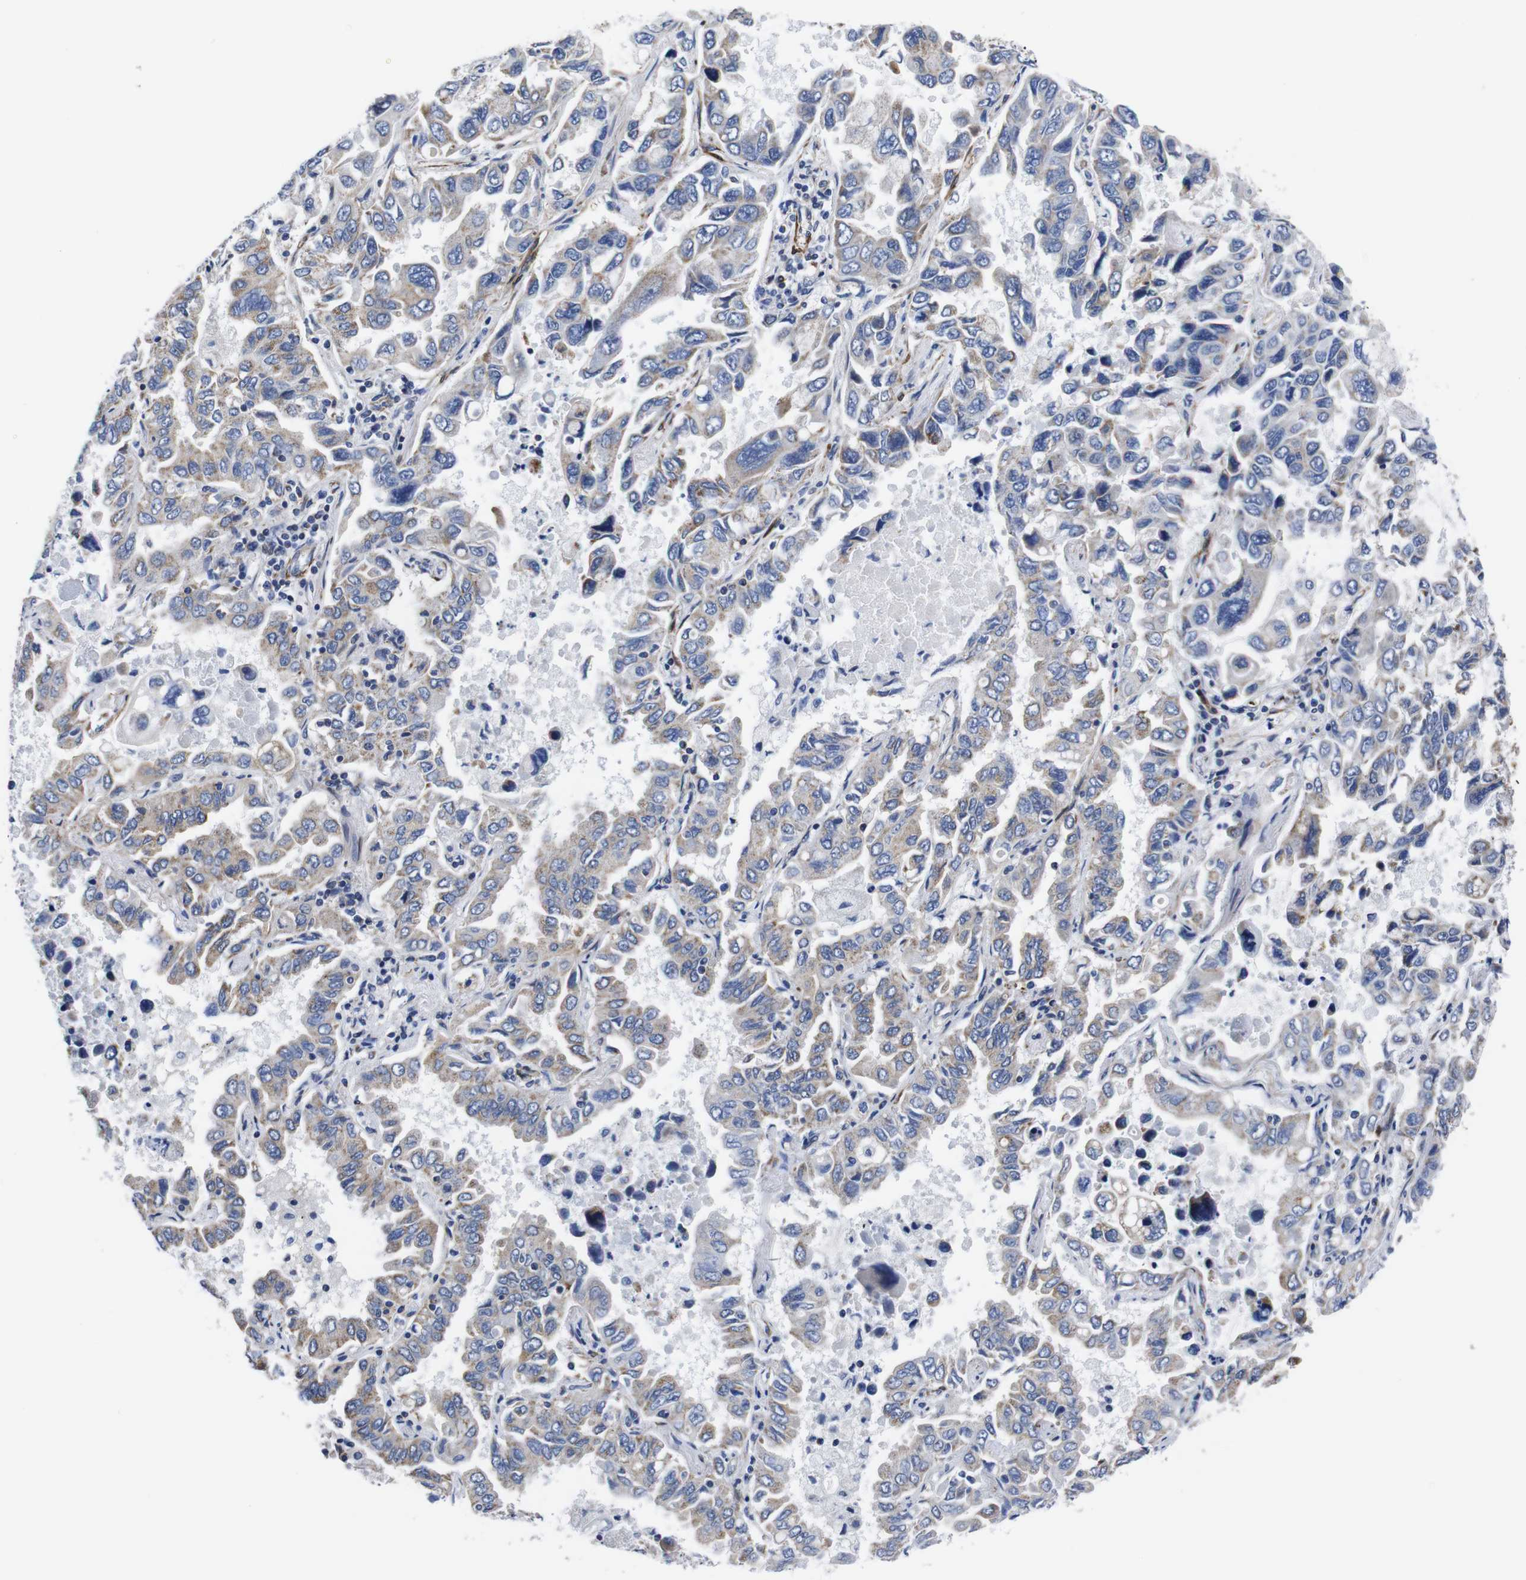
{"staining": {"intensity": "weak", "quantity": "25%-75%", "location": "cytoplasmic/membranous"}, "tissue": "lung cancer", "cell_type": "Tumor cells", "image_type": "cancer", "snomed": [{"axis": "morphology", "description": "Adenocarcinoma, NOS"}, {"axis": "topography", "description": "Lung"}], "caption": "The histopathology image shows a brown stain indicating the presence of a protein in the cytoplasmic/membranous of tumor cells in adenocarcinoma (lung).", "gene": "WNT10A", "patient": {"sex": "male", "age": 64}}